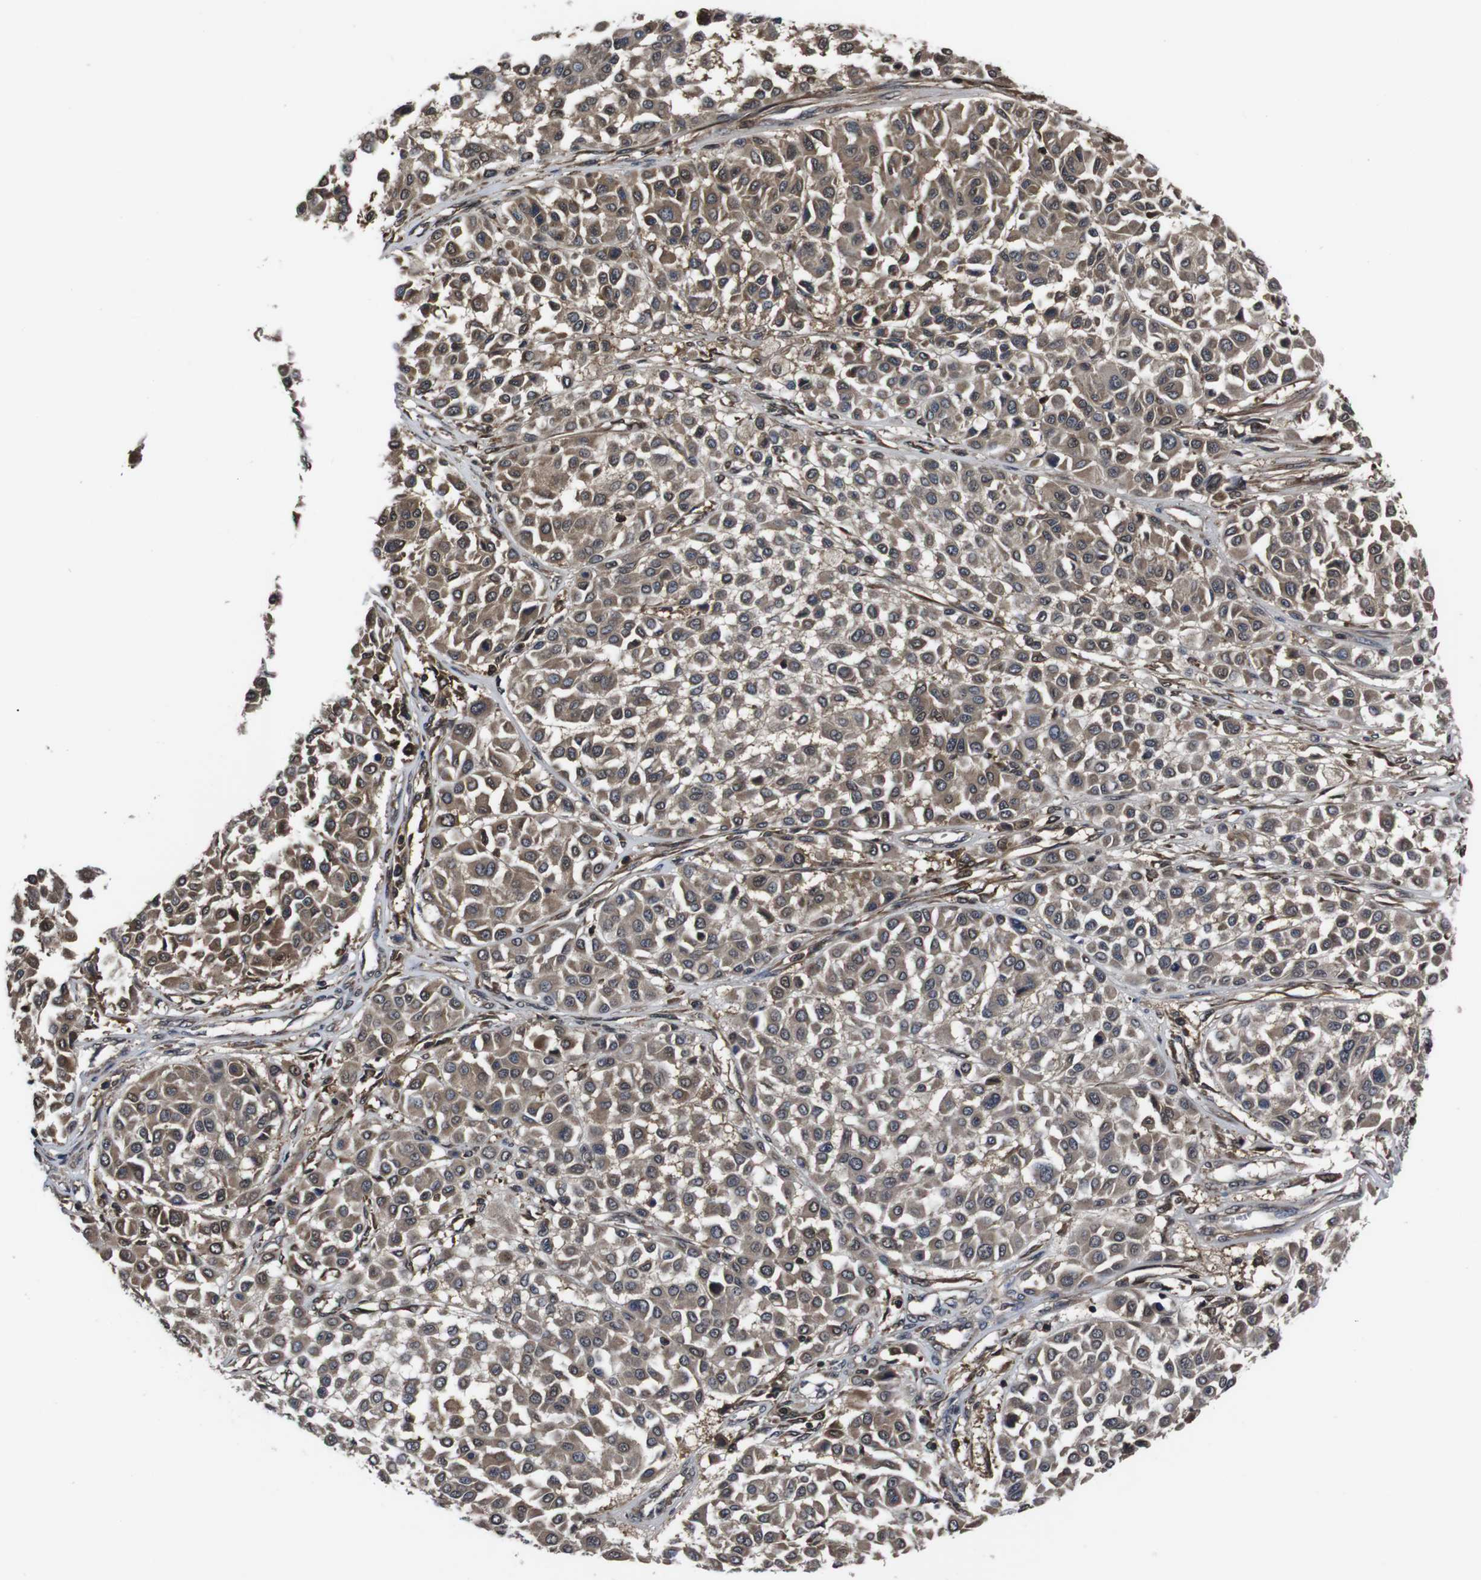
{"staining": {"intensity": "moderate", "quantity": ">75%", "location": "cytoplasmic/membranous"}, "tissue": "melanoma", "cell_type": "Tumor cells", "image_type": "cancer", "snomed": [{"axis": "morphology", "description": "Malignant melanoma, Metastatic site"}, {"axis": "topography", "description": "Soft tissue"}], "caption": "There is medium levels of moderate cytoplasmic/membranous staining in tumor cells of malignant melanoma (metastatic site), as demonstrated by immunohistochemical staining (brown color).", "gene": "CXCL11", "patient": {"sex": "male", "age": 41}}